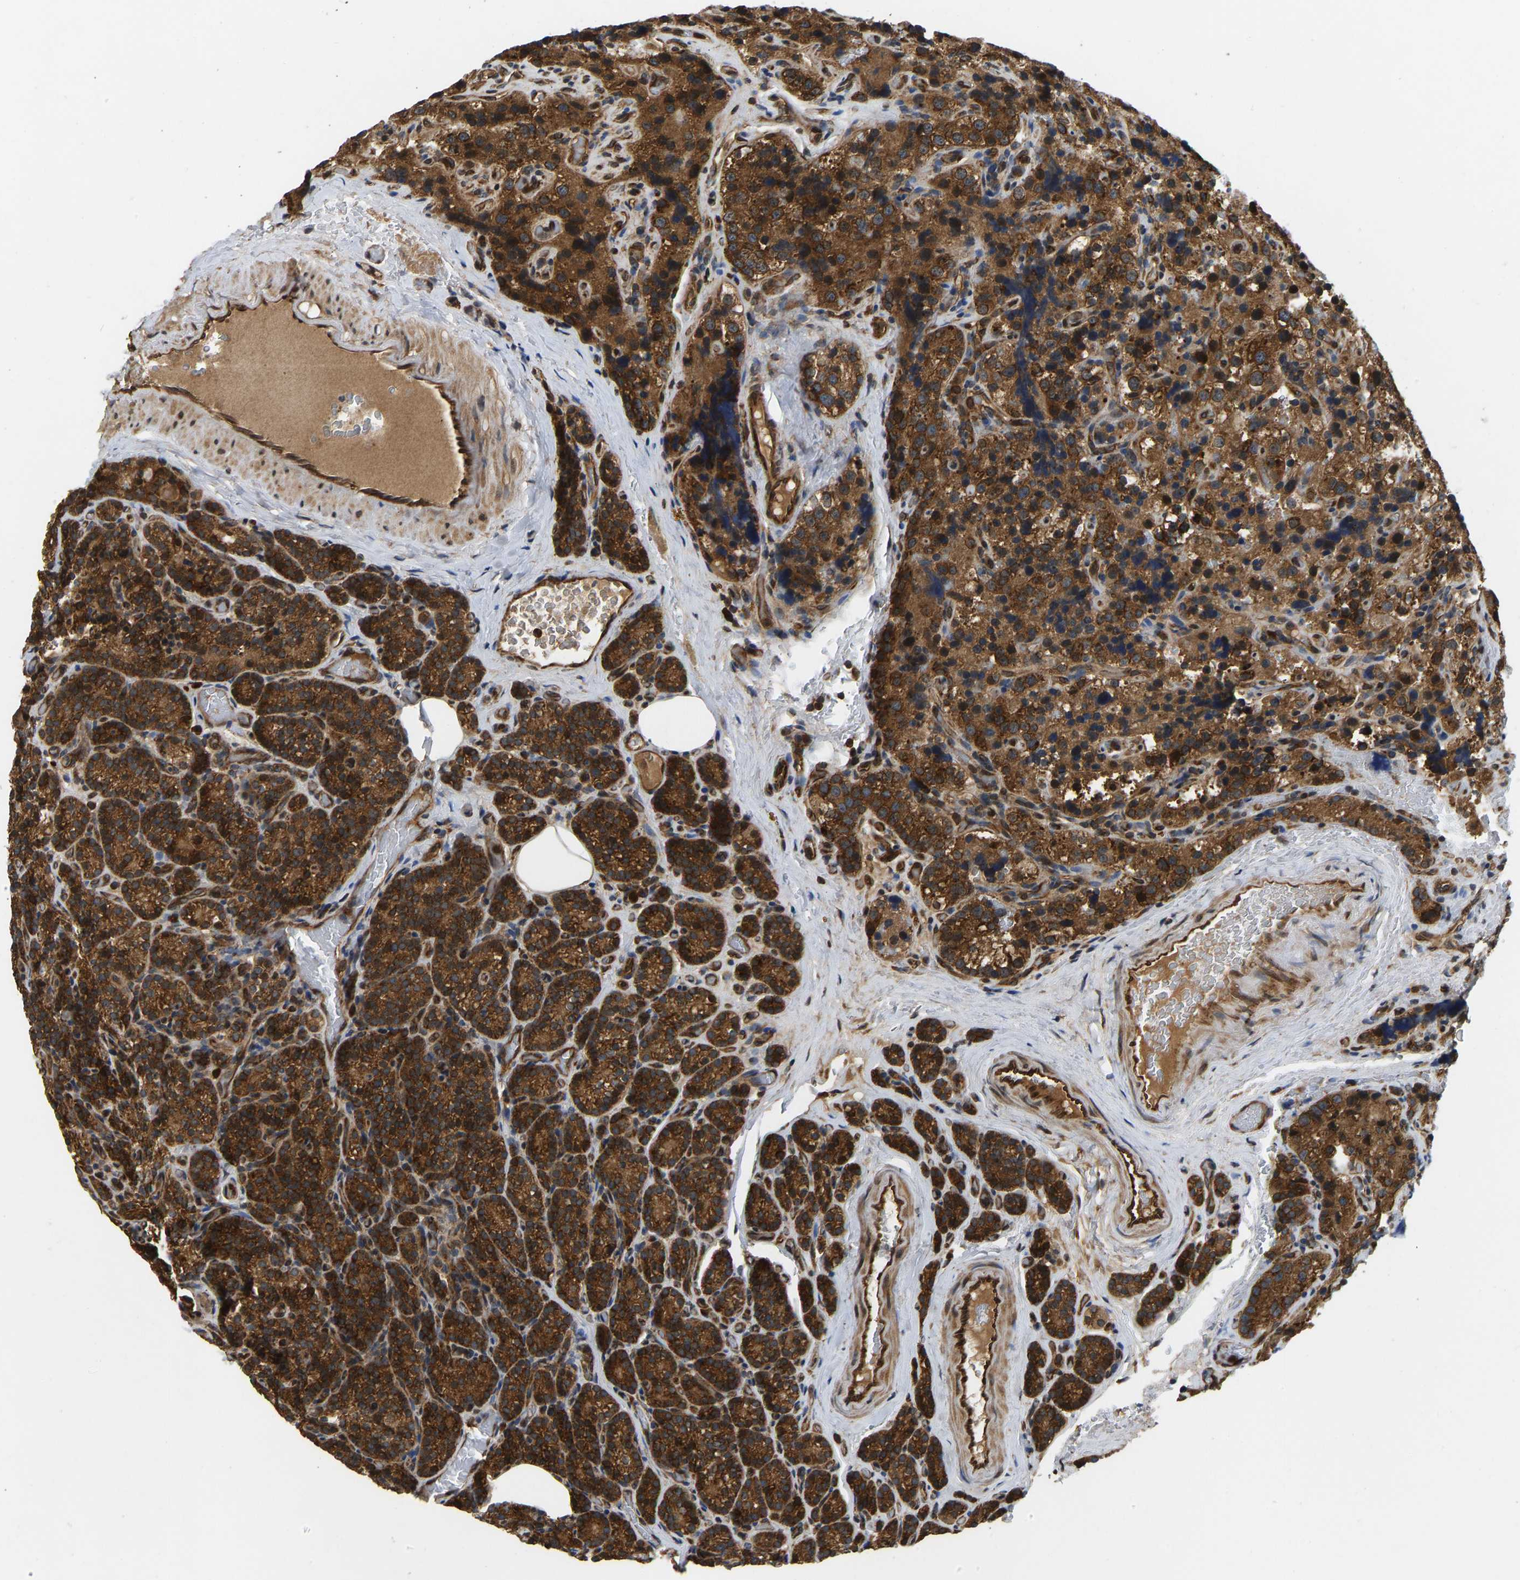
{"staining": {"intensity": "strong", "quantity": ">75%", "location": "cytoplasmic/membranous"}, "tissue": "parathyroid gland", "cell_type": "Glandular cells", "image_type": "normal", "snomed": [{"axis": "morphology", "description": "Normal tissue, NOS"}, {"axis": "morphology", "description": "Adenoma, NOS"}, {"axis": "topography", "description": "Parathyroid gland"}], "caption": "IHC (DAB) staining of normal human parathyroid gland shows strong cytoplasmic/membranous protein staining in about >75% of glandular cells.", "gene": "RASGRF2", "patient": {"sex": "female", "age": 51}}